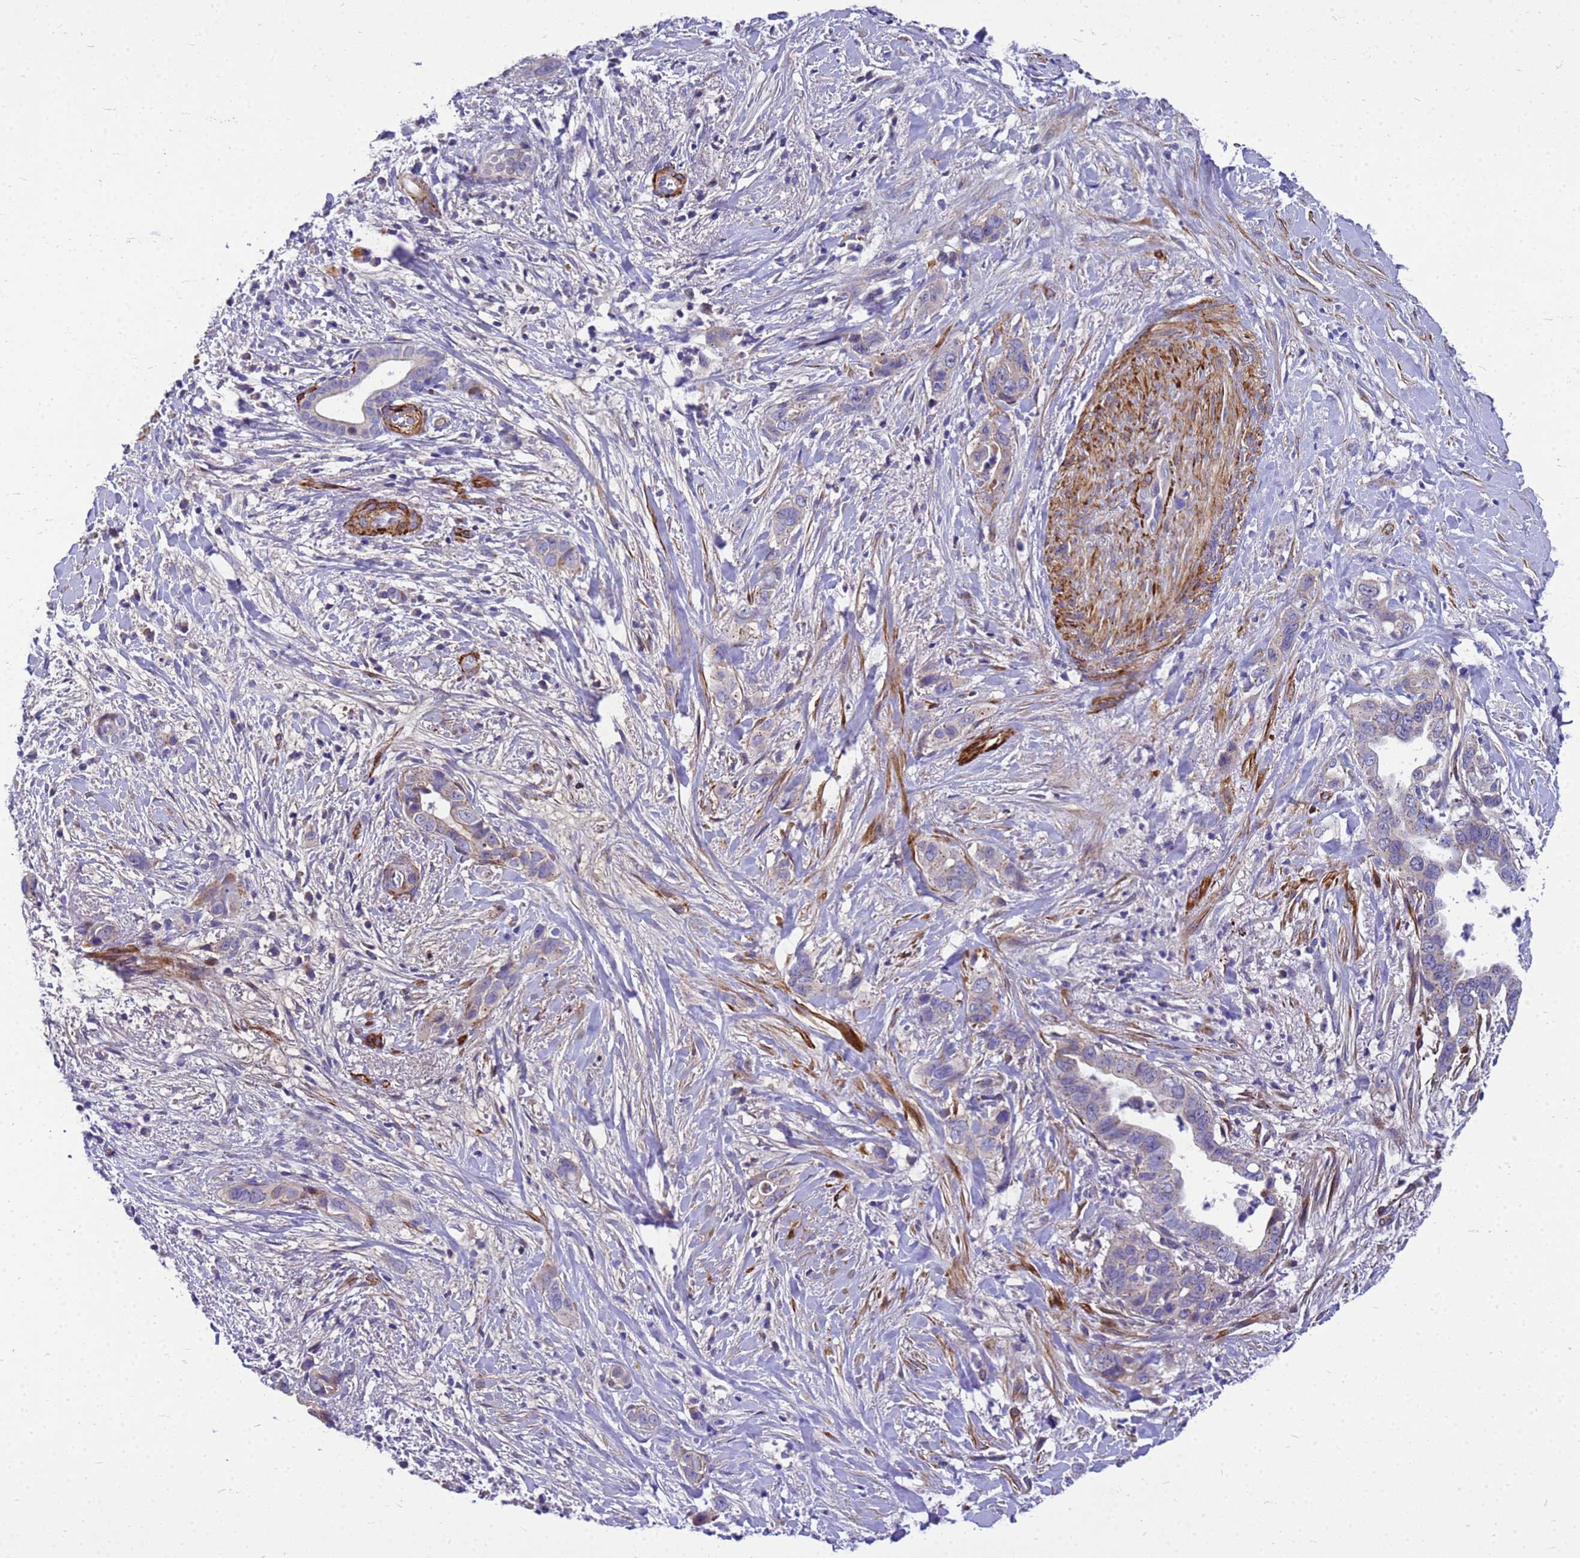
{"staining": {"intensity": "negative", "quantity": "none", "location": "none"}, "tissue": "liver cancer", "cell_type": "Tumor cells", "image_type": "cancer", "snomed": [{"axis": "morphology", "description": "Cholangiocarcinoma"}, {"axis": "topography", "description": "Liver"}], "caption": "Photomicrograph shows no protein positivity in tumor cells of cholangiocarcinoma (liver) tissue.", "gene": "POP7", "patient": {"sex": "female", "age": 79}}